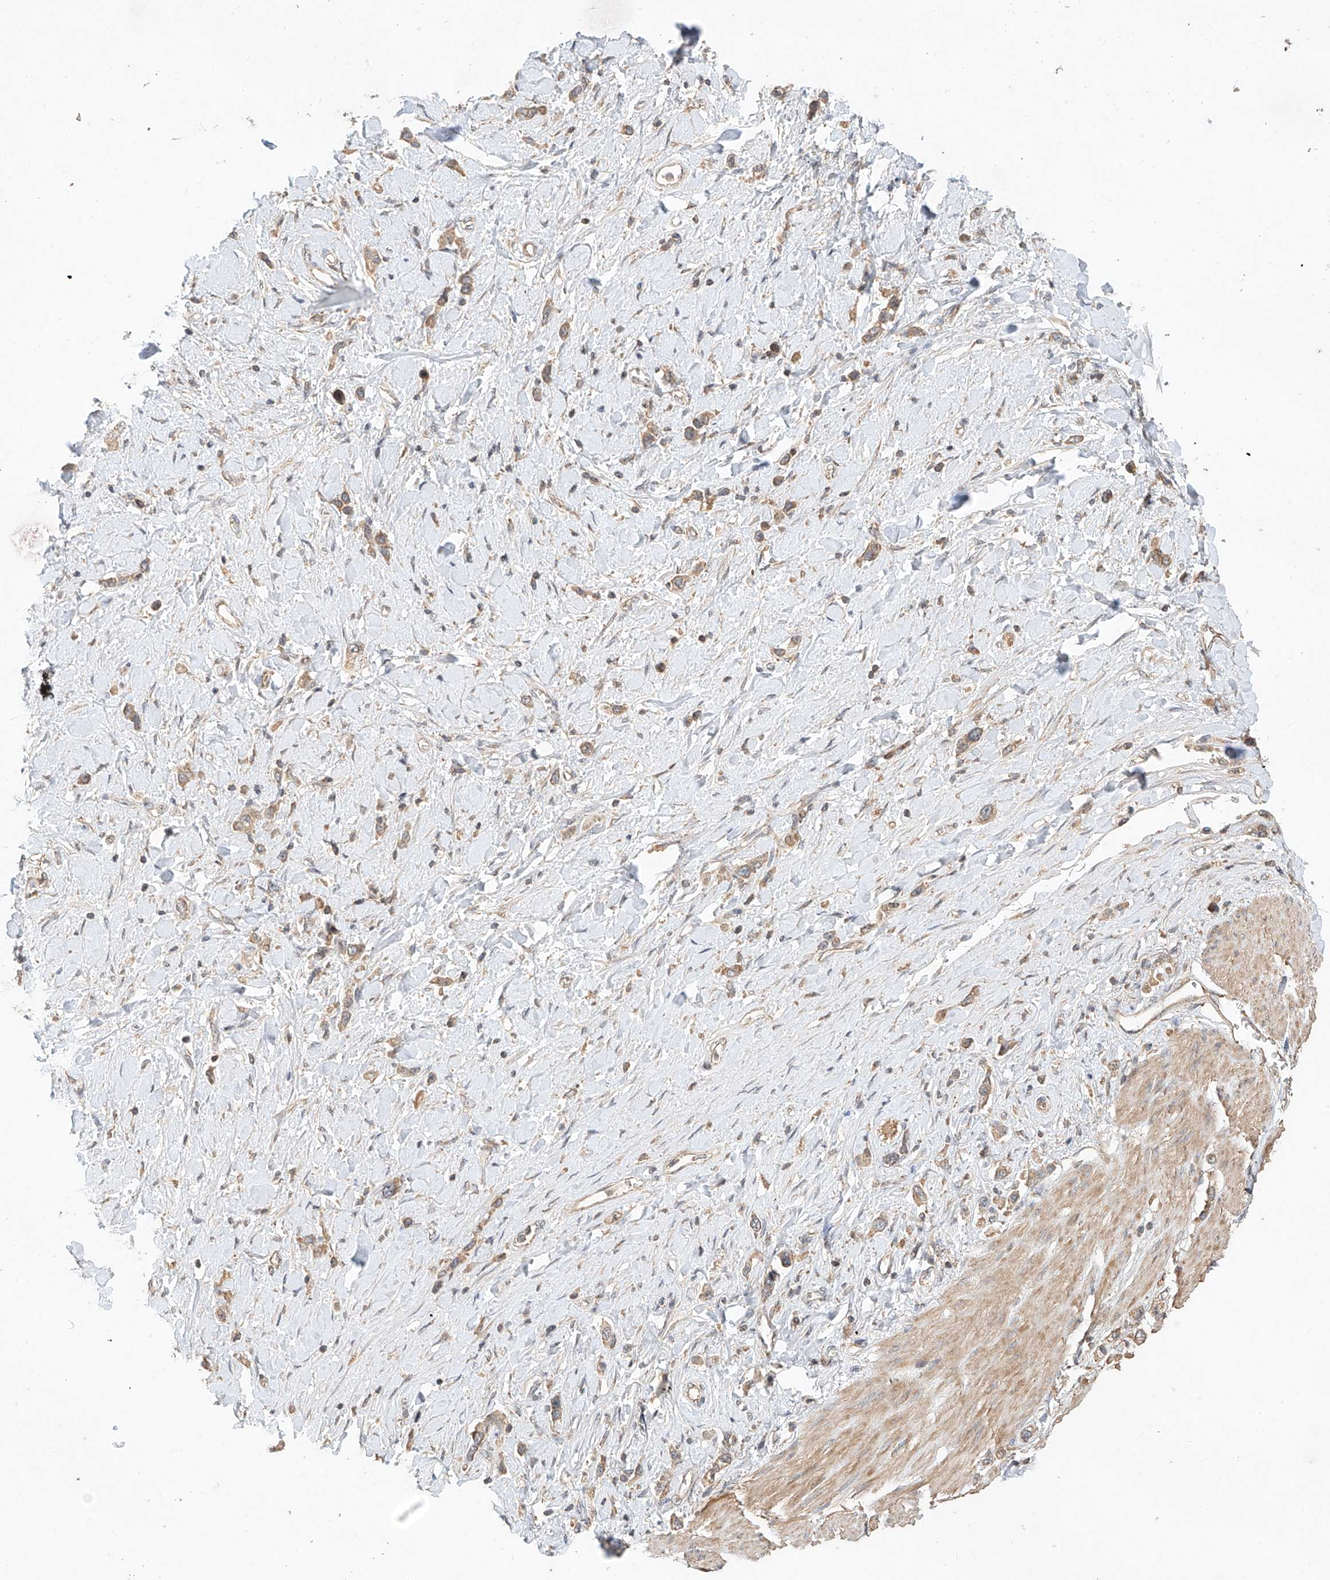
{"staining": {"intensity": "weak", "quantity": "25%-75%", "location": "cytoplasmic/membranous"}, "tissue": "stomach cancer", "cell_type": "Tumor cells", "image_type": "cancer", "snomed": [{"axis": "morphology", "description": "Normal tissue, NOS"}, {"axis": "morphology", "description": "Adenocarcinoma, NOS"}, {"axis": "topography", "description": "Stomach, upper"}, {"axis": "topography", "description": "Stomach"}], "caption": "Immunohistochemical staining of human stomach adenocarcinoma reveals low levels of weak cytoplasmic/membranous protein positivity in approximately 25%-75% of tumor cells. Using DAB (3,3'-diaminobenzidine) (brown) and hematoxylin (blue) stains, captured at high magnification using brightfield microscopy.", "gene": "TMEM61", "patient": {"sex": "female", "age": 65}}